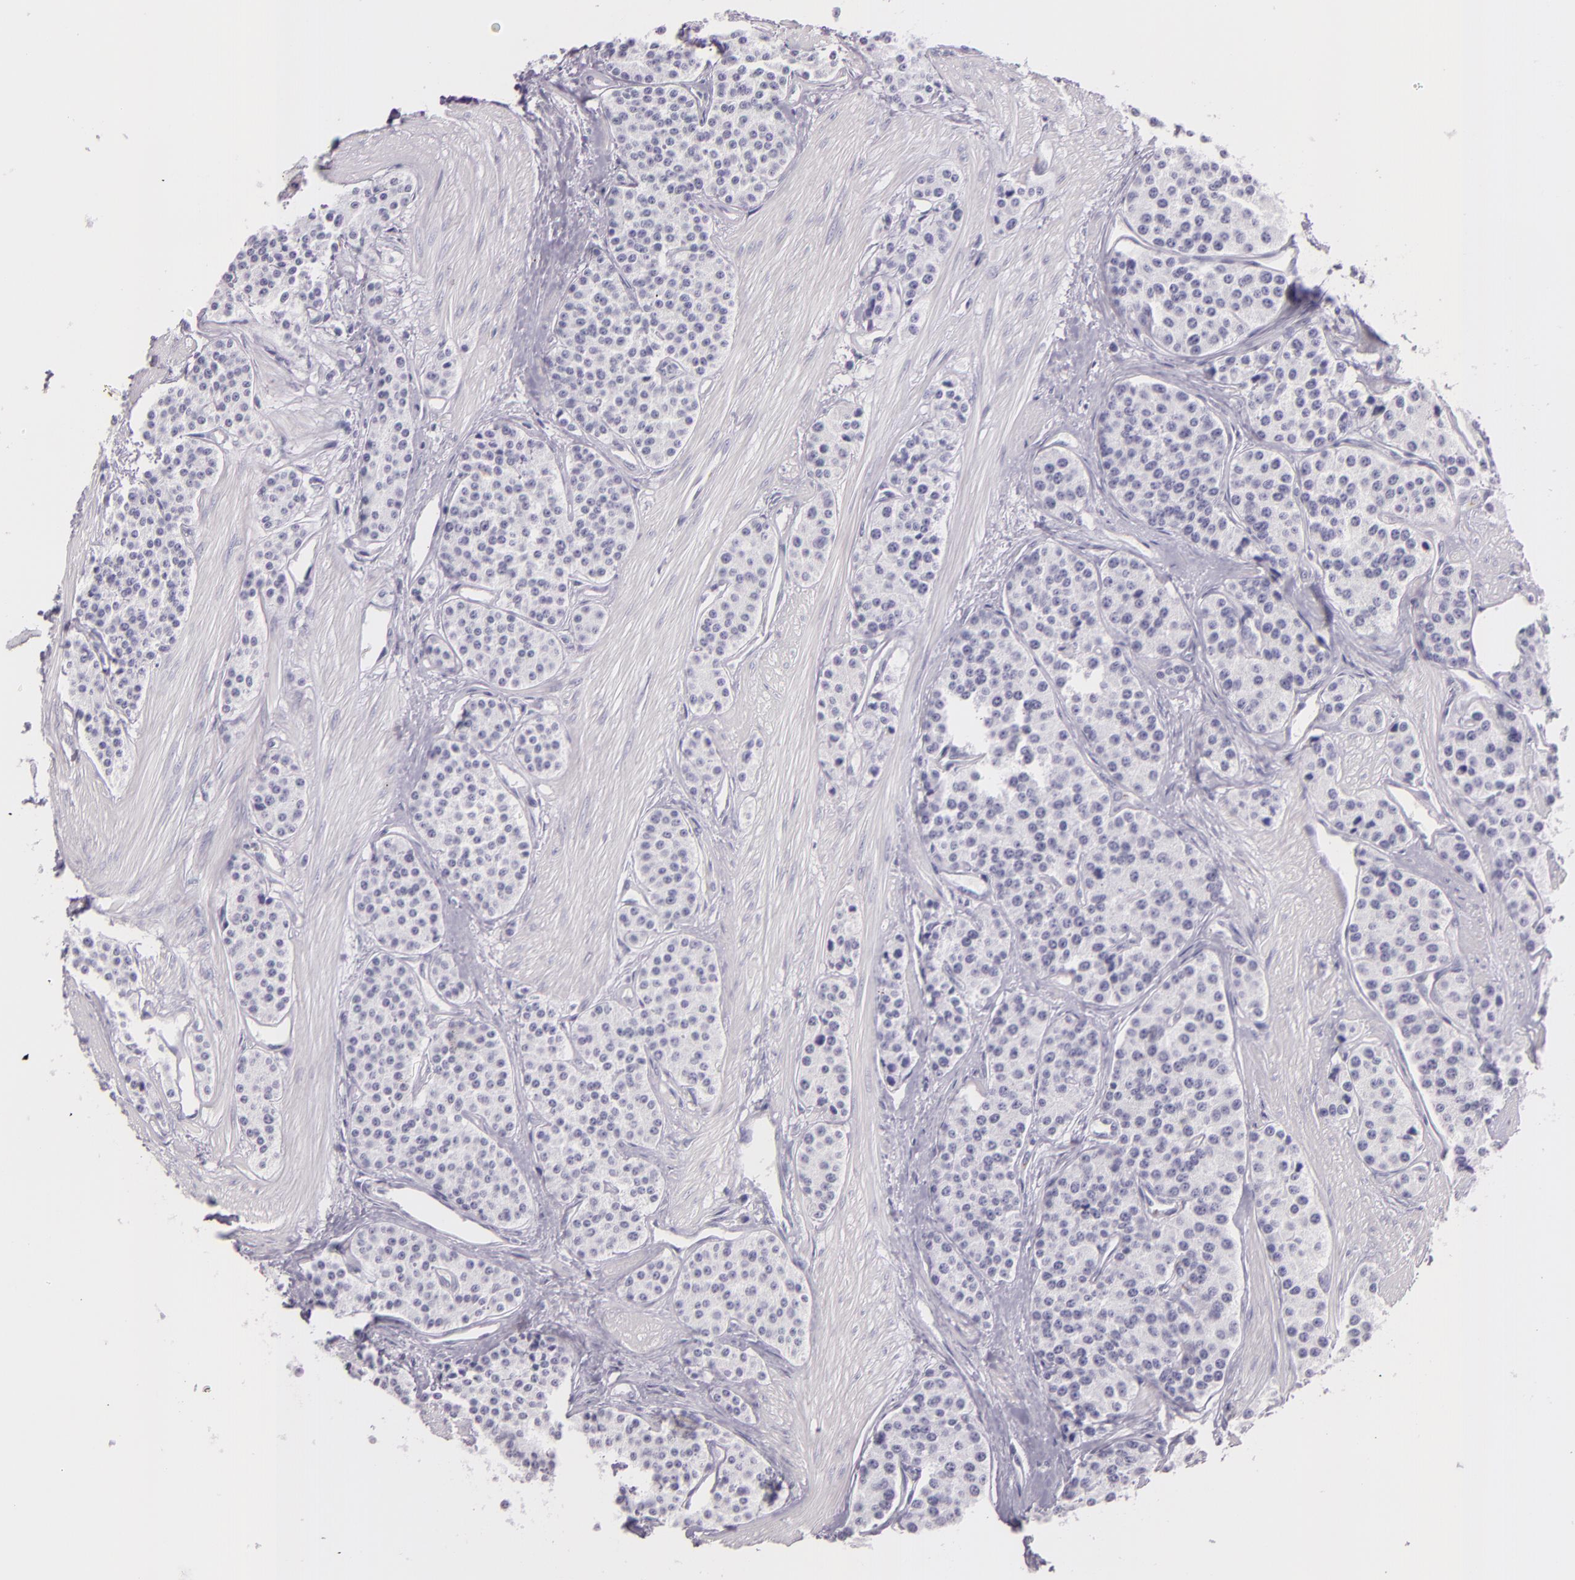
{"staining": {"intensity": "negative", "quantity": "none", "location": "none"}, "tissue": "carcinoid", "cell_type": "Tumor cells", "image_type": "cancer", "snomed": [{"axis": "morphology", "description": "Carcinoid, malignant, NOS"}, {"axis": "topography", "description": "Stomach"}], "caption": "Micrograph shows no protein staining in tumor cells of malignant carcinoid tissue. Brightfield microscopy of IHC stained with DAB (brown) and hematoxylin (blue), captured at high magnification.", "gene": "DLG4", "patient": {"sex": "female", "age": 76}}